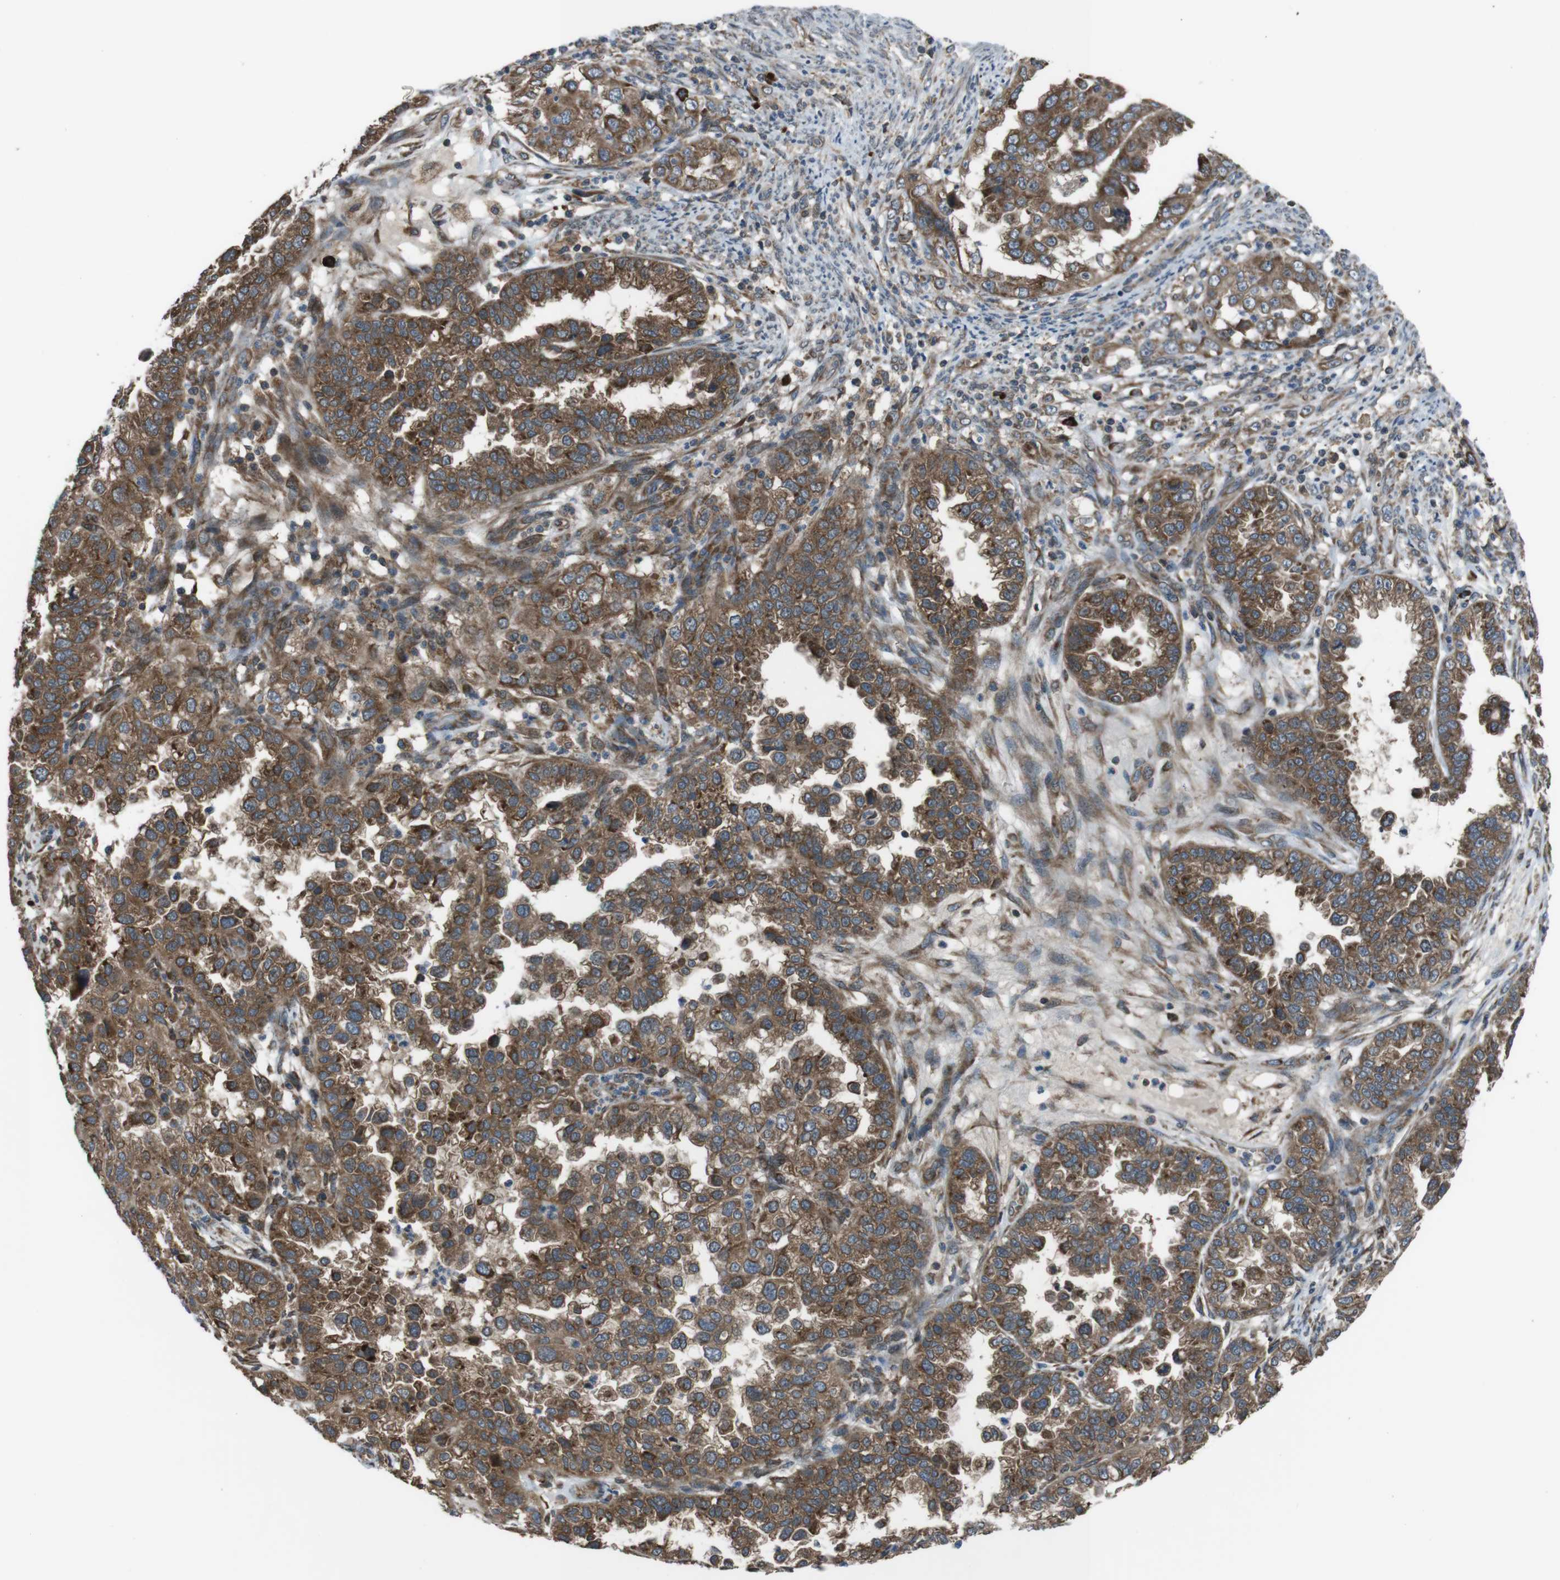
{"staining": {"intensity": "moderate", "quantity": ">75%", "location": "cytoplasmic/membranous"}, "tissue": "endometrial cancer", "cell_type": "Tumor cells", "image_type": "cancer", "snomed": [{"axis": "morphology", "description": "Adenocarcinoma, NOS"}, {"axis": "topography", "description": "Endometrium"}], "caption": "Tumor cells show medium levels of moderate cytoplasmic/membranous positivity in approximately >75% of cells in human endometrial cancer.", "gene": "SSR3", "patient": {"sex": "female", "age": 85}}